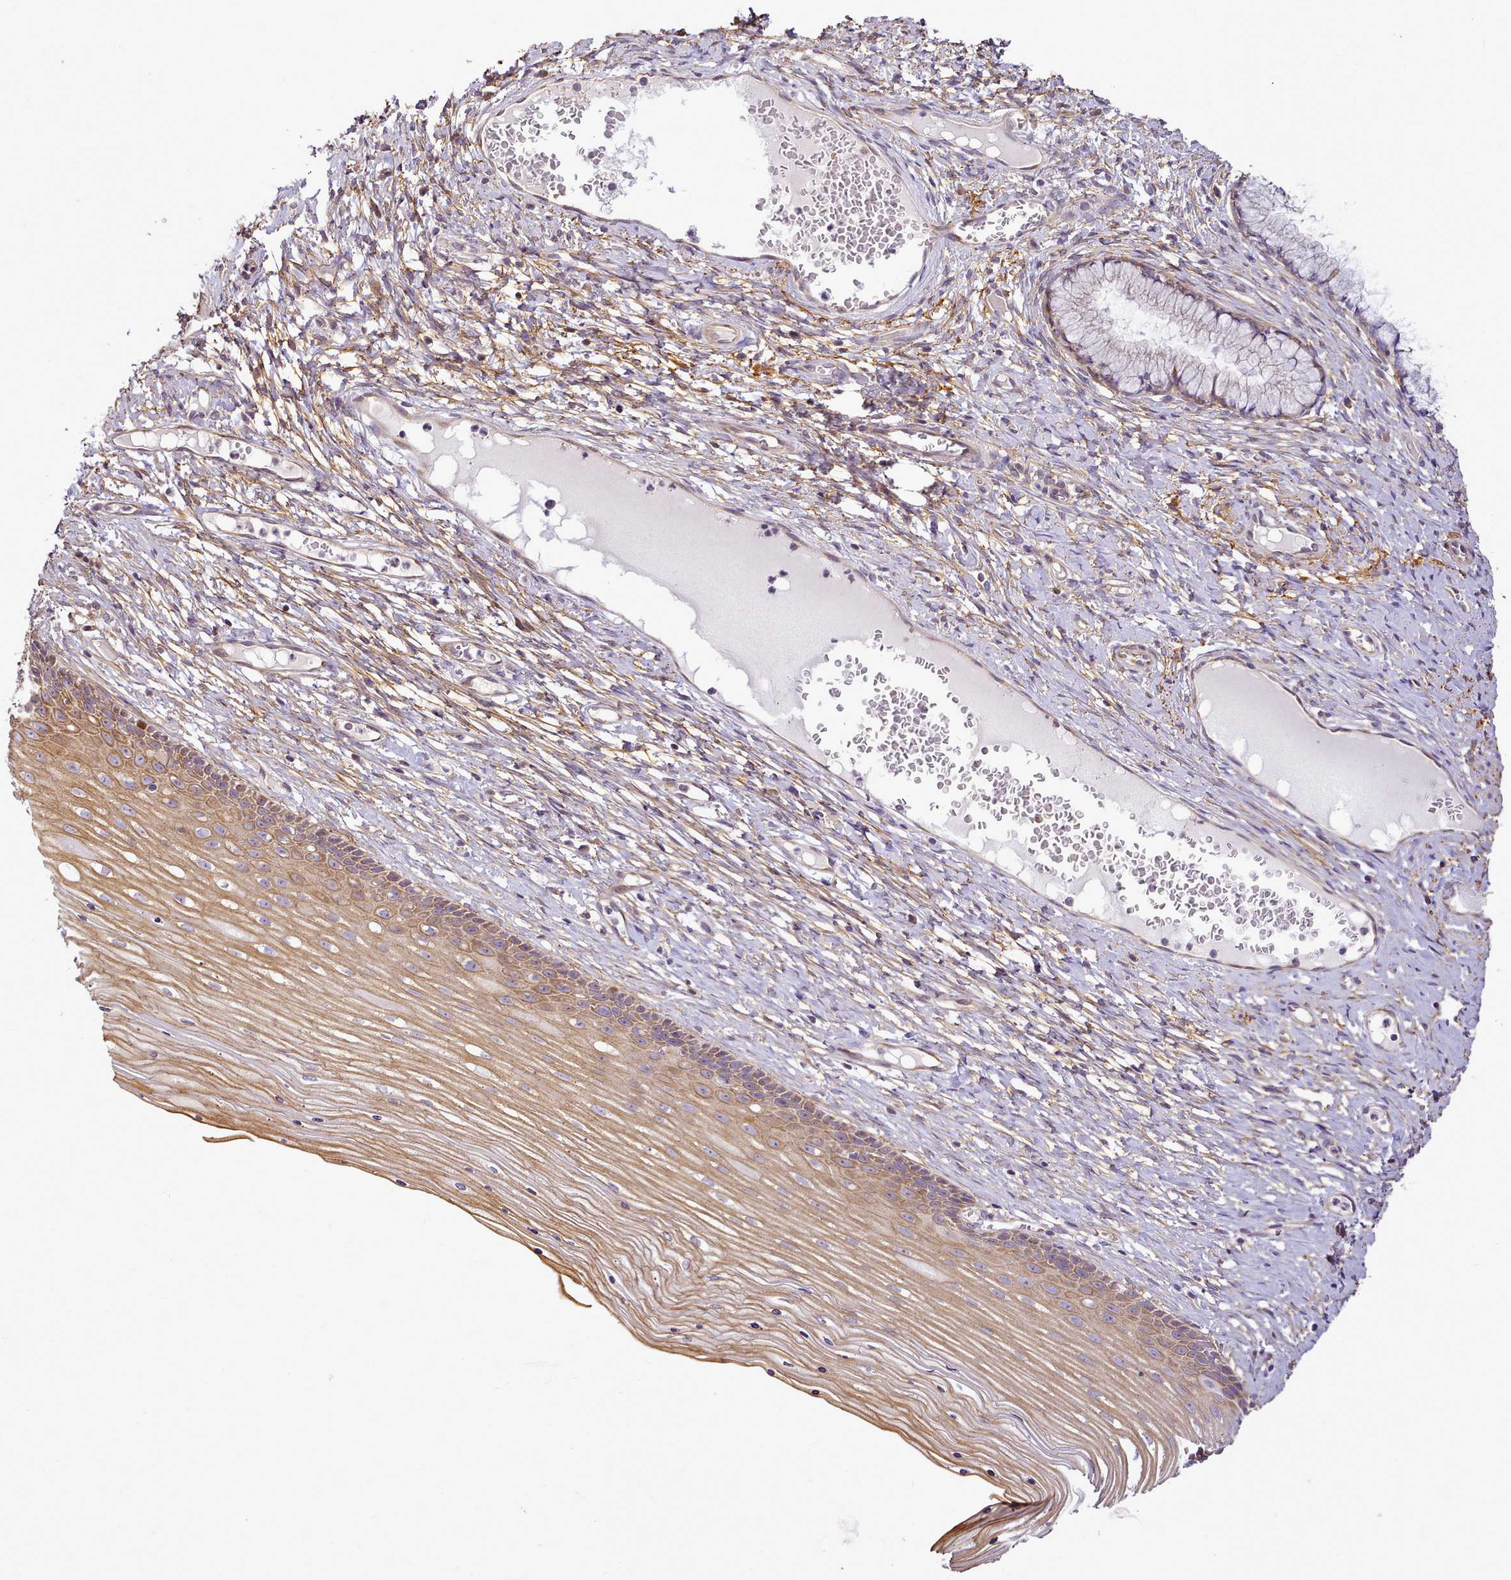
{"staining": {"intensity": "weak", "quantity": "<25%", "location": "cytoplasmic/membranous"}, "tissue": "cervix", "cell_type": "Glandular cells", "image_type": "normal", "snomed": [{"axis": "morphology", "description": "Normal tissue, NOS"}, {"axis": "topography", "description": "Cervix"}], "caption": "Immunohistochemistry of normal cervix exhibits no positivity in glandular cells.", "gene": "NBPF10", "patient": {"sex": "female", "age": 42}}